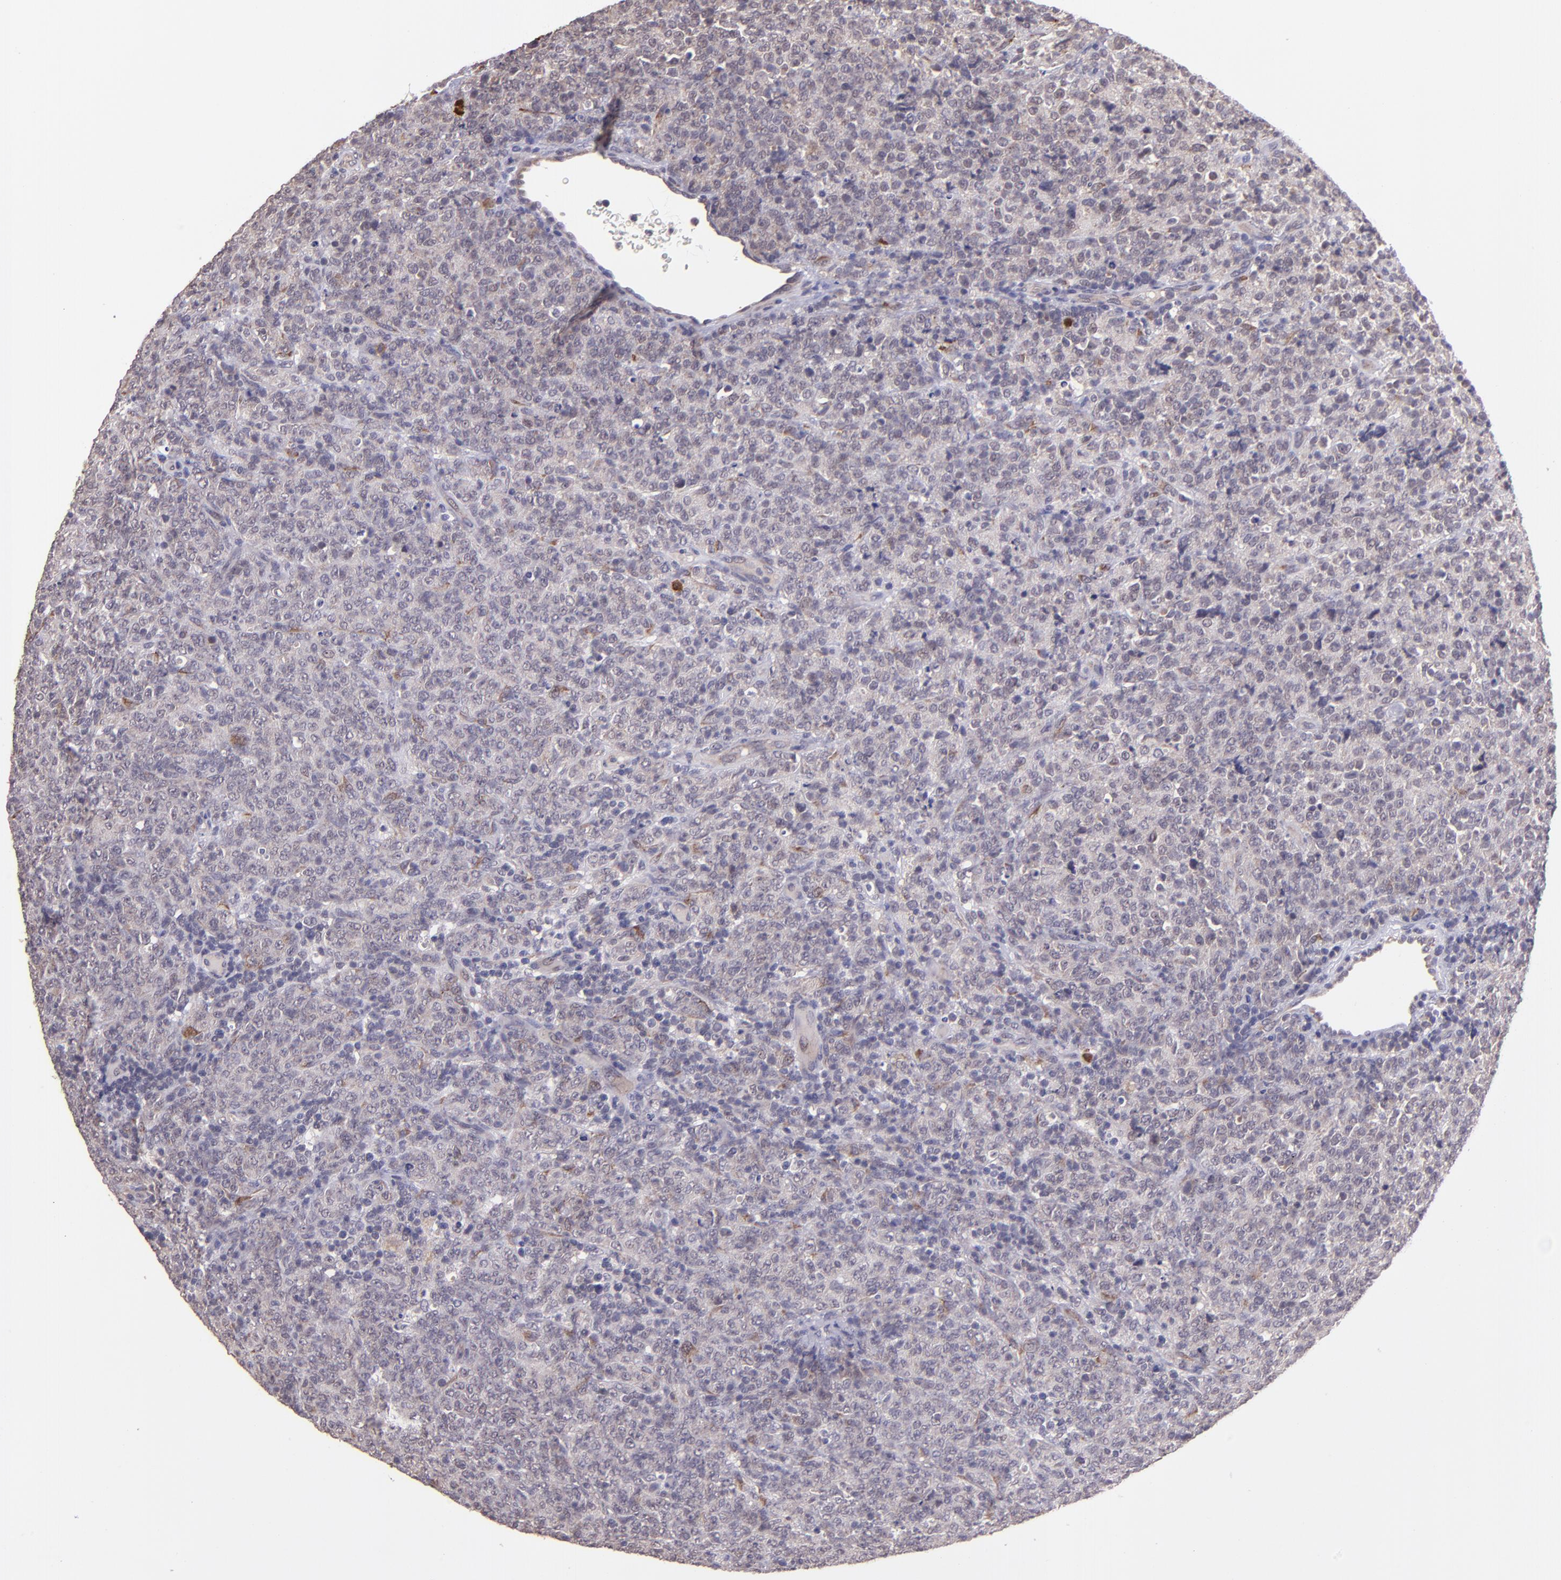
{"staining": {"intensity": "weak", "quantity": "25%-75%", "location": "cytoplasmic/membranous"}, "tissue": "lymphoma", "cell_type": "Tumor cells", "image_type": "cancer", "snomed": [{"axis": "morphology", "description": "Malignant lymphoma, non-Hodgkin's type, High grade"}, {"axis": "topography", "description": "Tonsil"}], "caption": "Tumor cells exhibit low levels of weak cytoplasmic/membranous staining in approximately 25%-75% of cells in human lymphoma.", "gene": "TAF7L", "patient": {"sex": "female", "age": 36}}